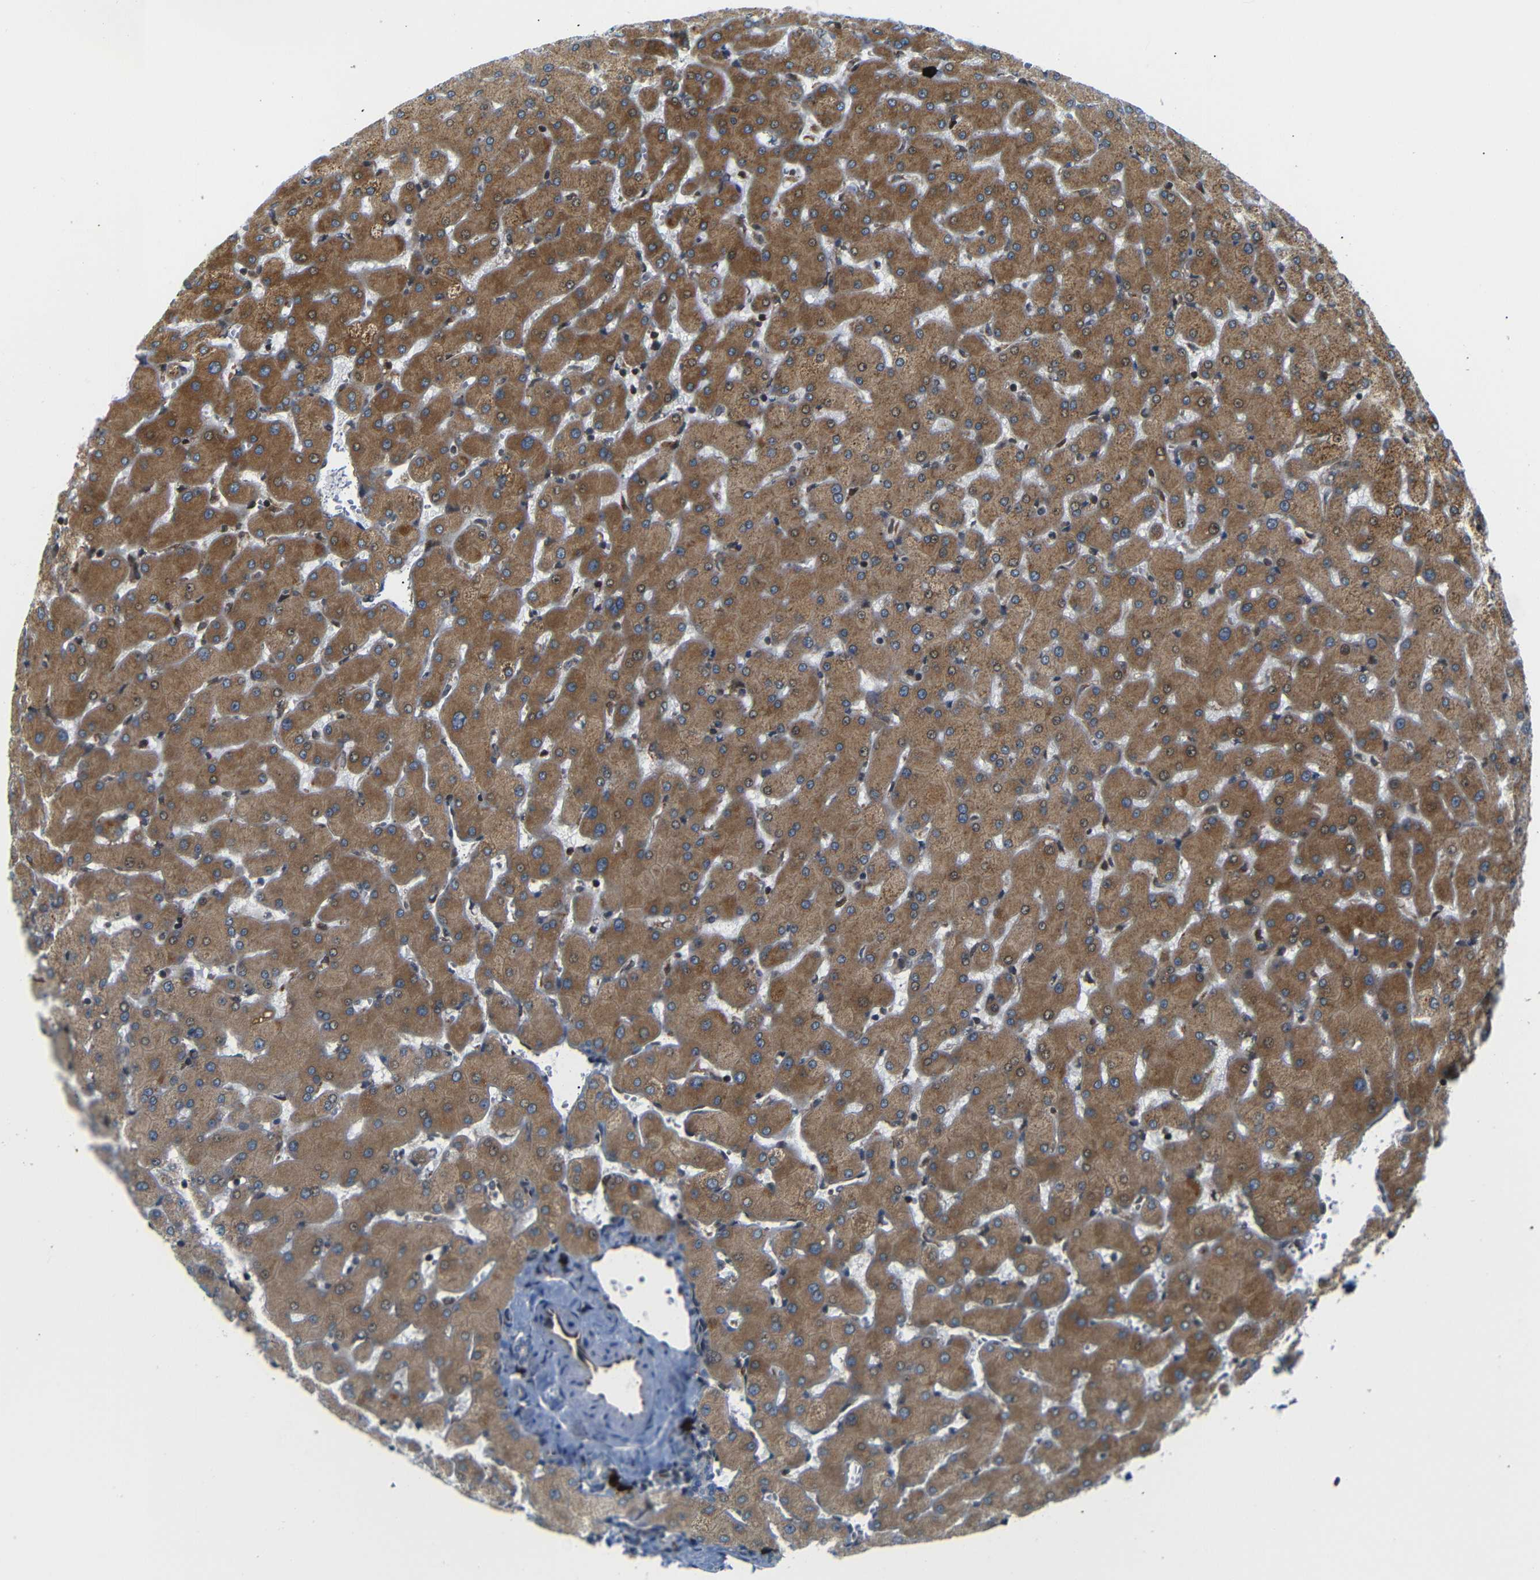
{"staining": {"intensity": "negative", "quantity": "none", "location": "none"}, "tissue": "liver", "cell_type": "Cholangiocytes", "image_type": "normal", "snomed": [{"axis": "morphology", "description": "Normal tissue, NOS"}, {"axis": "topography", "description": "Liver"}], "caption": "The histopathology image shows no staining of cholangiocytes in benign liver.", "gene": "SPCS2", "patient": {"sex": "female", "age": 63}}